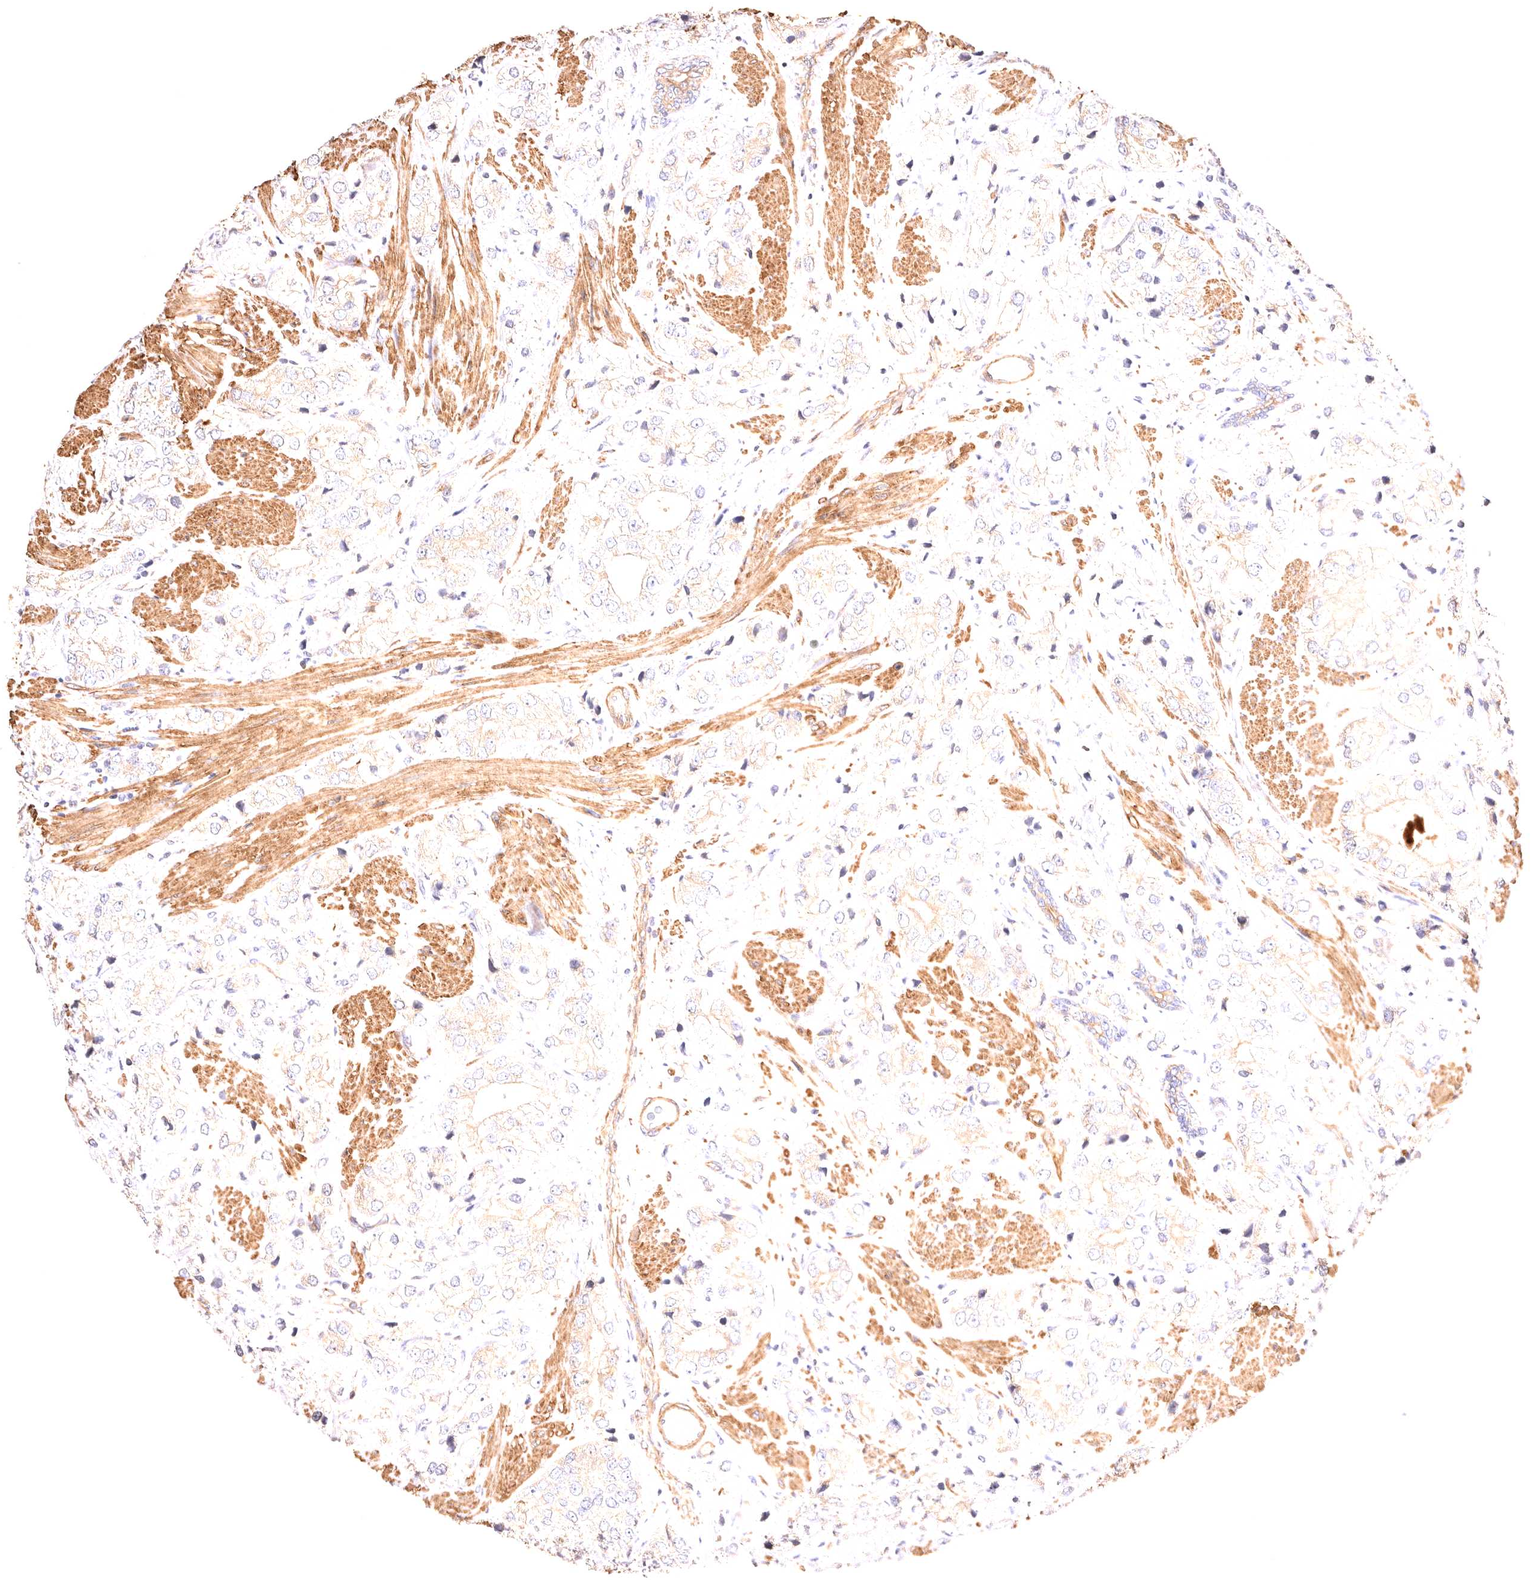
{"staining": {"intensity": "weak", "quantity": "25%-75%", "location": "cytoplasmic/membranous"}, "tissue": "prostate cancer", "cell_type": "Tumor cells", "image_type": "cancer", "snomed": [{"axis": "morphology", "description": "Adenocarcinoma, High grade"}, {"axis": "topography", "description": "Prostate"}], "caption": "Immunohistochemistry (IHC) of prostate cancer (high-grade adenocarcinoma) exhibits low levels of weak cytoplasmic/membranous staining in approximately 25%-75% of tumor cells.", "gene": "VPS45", "patient": {"sex": "male", "age": 50}}